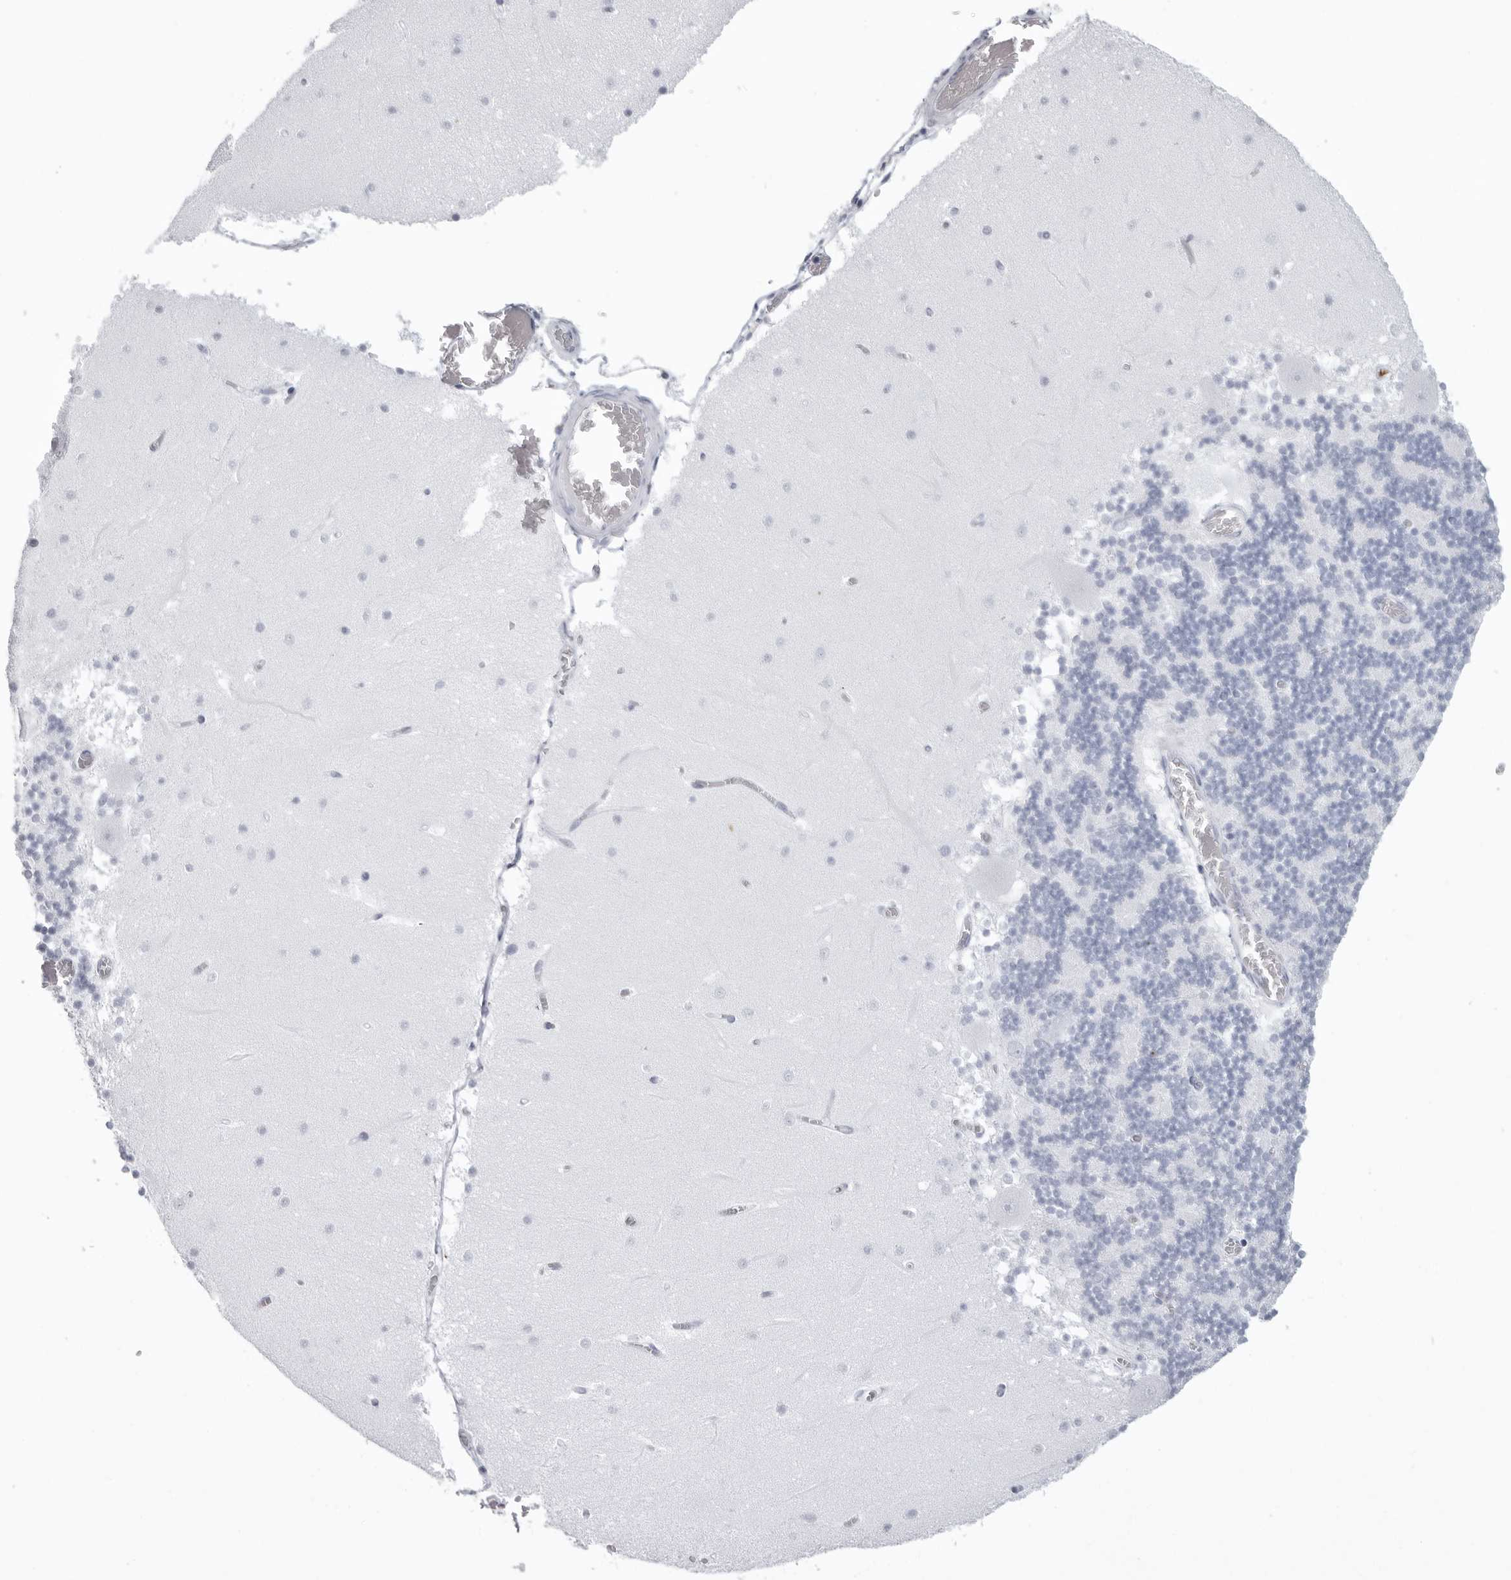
{"staining": {"intensity": "negative", "quantity": "none", "location": "none"}, "tissue": "cerebellum", "cell_type": "Cells in granular layer", "image_type": "normal", "snomed": [{"axis": "morphology", "description": "Normal tissue, NOS"}, {"axis": "topography", "description": "Cerebellum"}], "caption": "Human cerebellum stained for a protein using IHC demonstrates no expression in cells in granular layer.", "gene": "KLK9", "patient": {"sex": "female", "age": 28}}